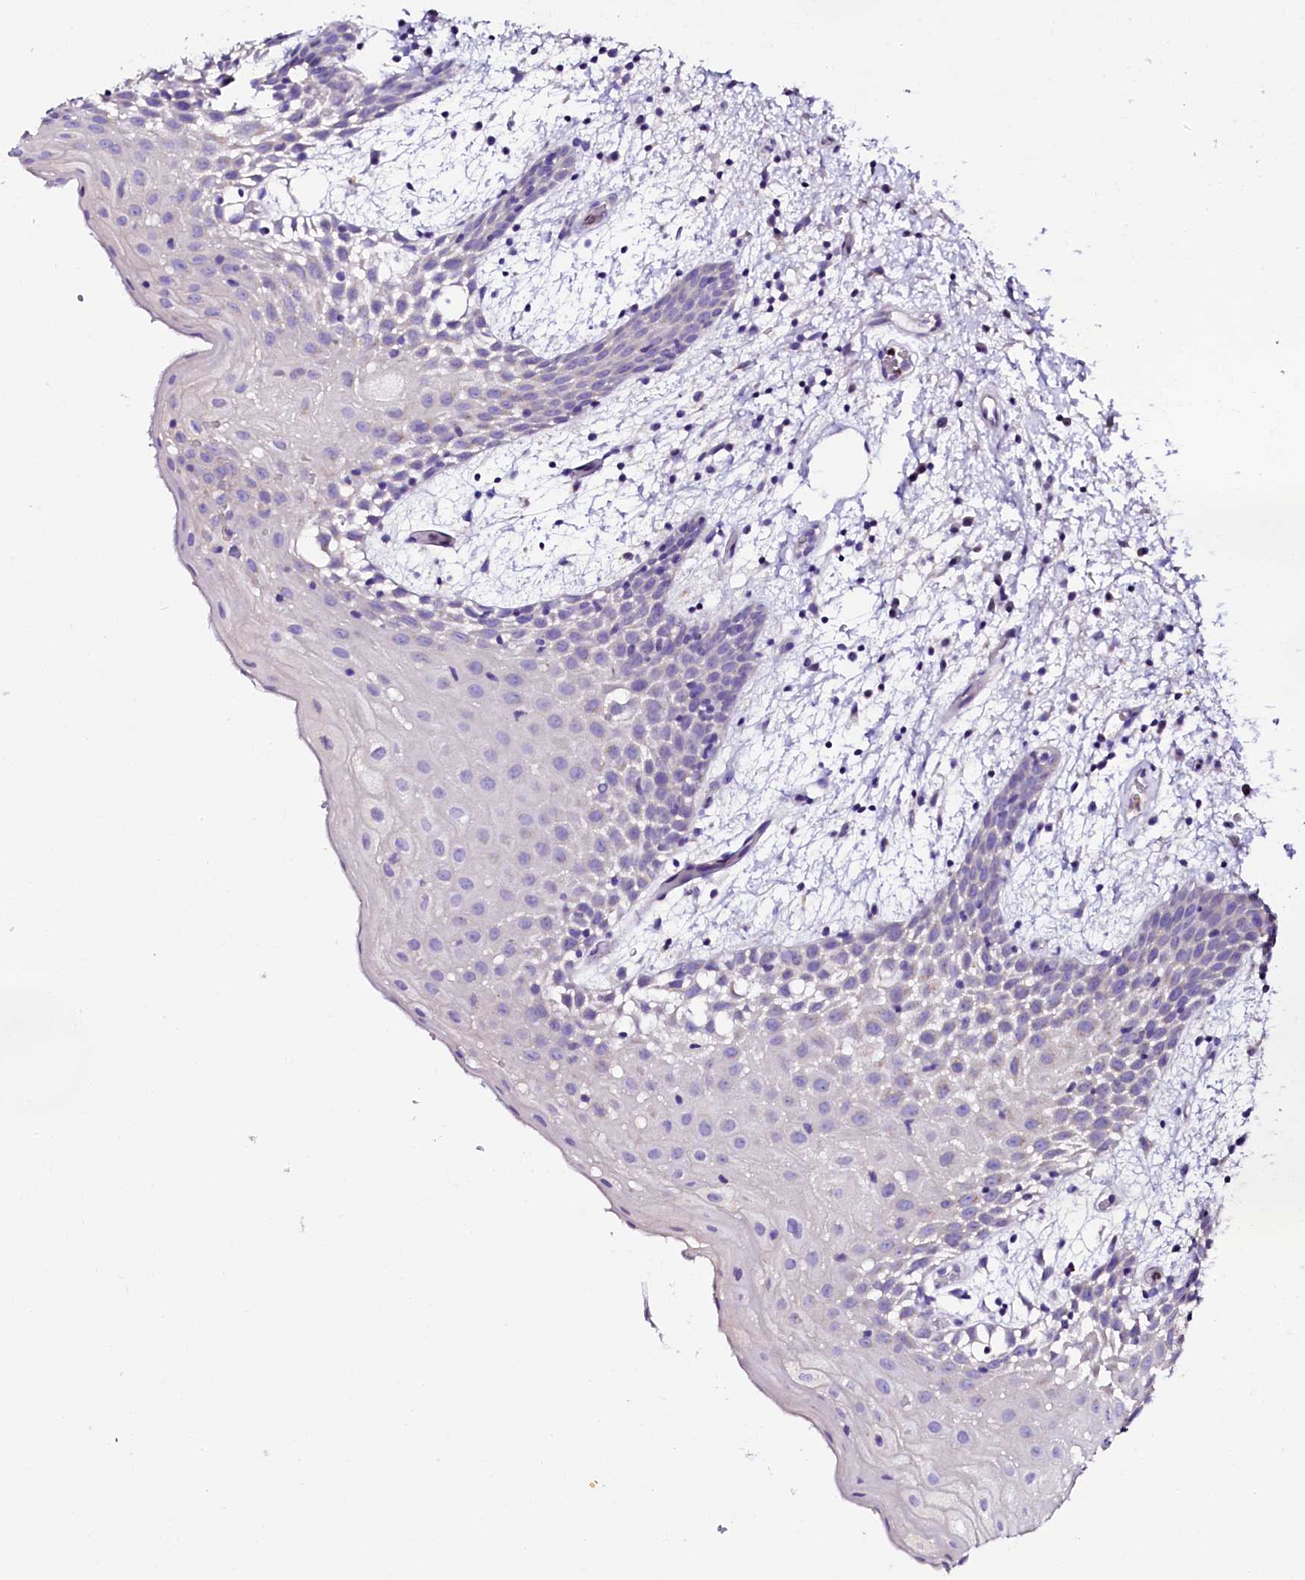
{"staining": {"intensity": "negative", "quantity": "none", "location": "none"}, "tissue": "oral mucosa", "cell_type": "Squamous epithelial cells", "image_type": "normal", "snomed": [{"axis": "morphology", "description": "Normal tissue, NOS"}, {"axis": "topography", "description": "Skeletal muscle"}, {"axis": "topography", "description": "Oral tissue"}, {"axis": "topography", "description": "Salivary gland"}, {"axis": "topography", "description": "Peripheral nerve tissue"}], "caption": "A high-resolution micrograph shows immunohistochemistry staining of benign oral mucosa, which displays no significant expression in squamous epithelial cells.", "gene": "NAA16", "patient": {"sex": "male", "age": 54}}